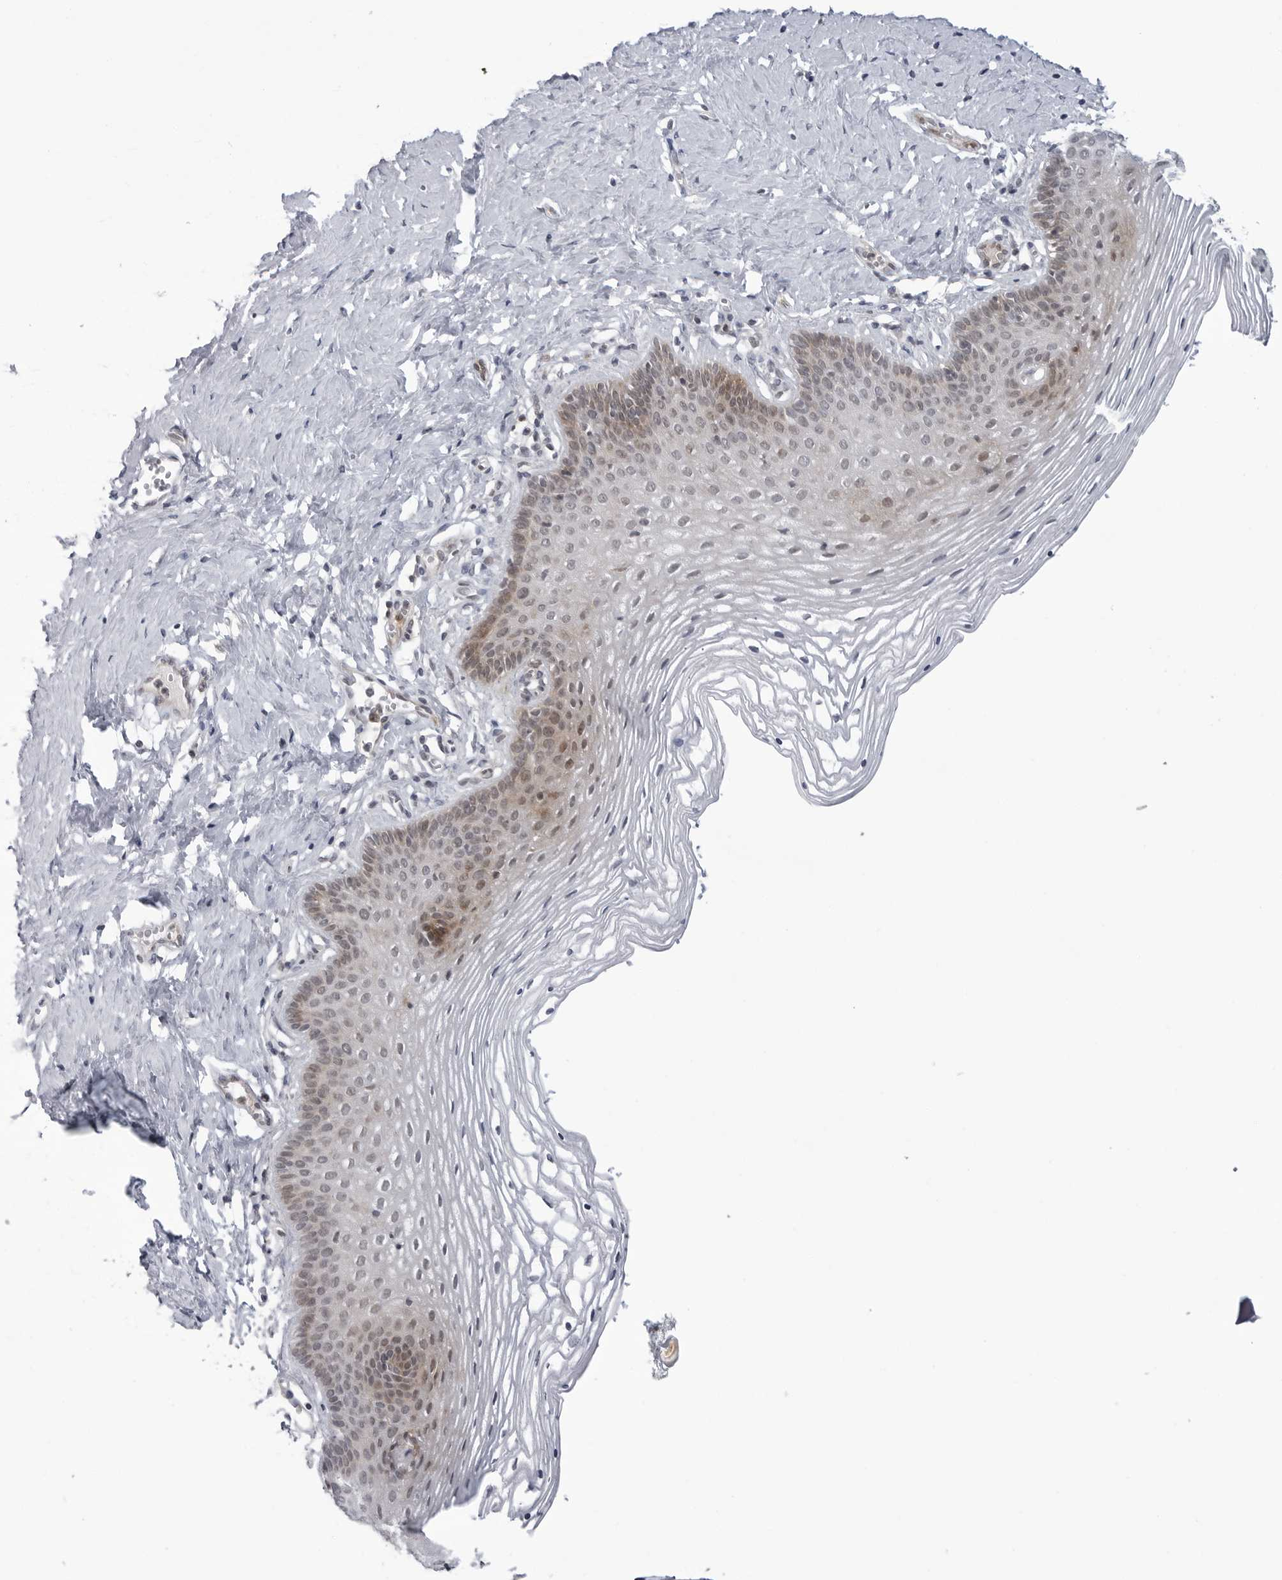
{"staining": {"intensity": "weak", "quantity": "25%-75%", "location": "cytoplasmic/membranous"}, "tissue": "vagina", "cell_type": "Squamous epithelial cells", "image_type": "normal", "snomed": [{"axis": "morphology", "description": "Normal tissue, NOS"}, {"axis": "topography", "description": "Vagina"}], "caption": "Immunohistochemistry image of benign human vagina stained for a protein (brown), which exhibits low levels of weak cytoplasmic/membranous expression in approximately 25%-75% of squamous epithelial cells.", "gene": "ADAMTS5", "patient": {"sex": "female", "age": 32}}